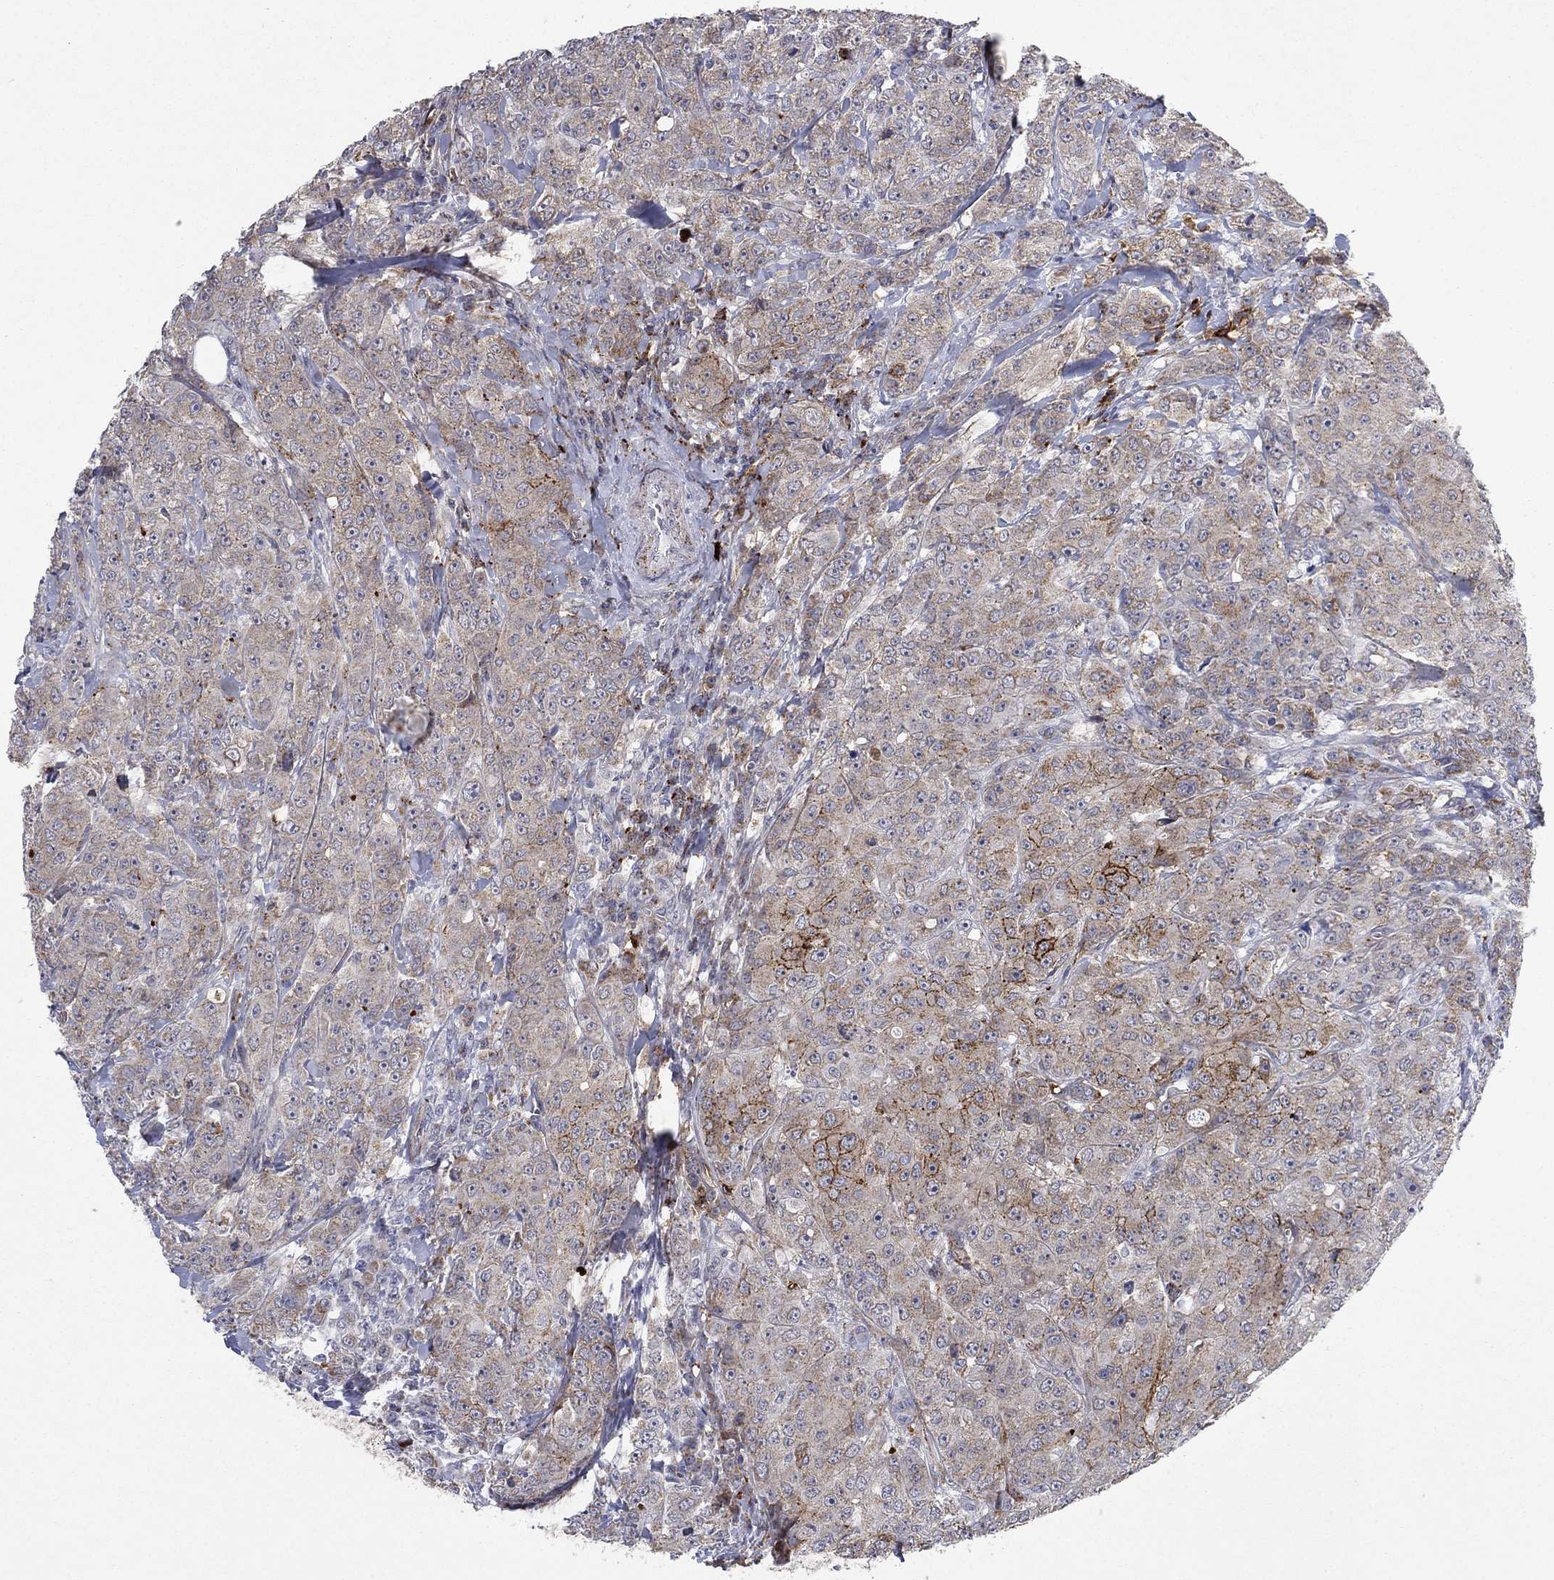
{"staining": {"intensity": "strong", "quantity": "<25%", "location": "cytoplasmic/membranous"}, "tissue": "breast cancer", "cell_type": "Tumor cells", "image_type": "cancer", "snomed": [{"axis": "morphology", "description": "Duct carcinoma"}, {"axis": "topography", "description": "Breast"}], "caption": "Breast cancer (infiltrating ductal carcinoma) stained with DAB immunohistochemistry (IHC) demonstrates medium levels of strong cytoplasmic/membranous expression in about <25% of tumor cells.", "gene": "SDC1", "patient": {"sex": "female", "age": 43}}